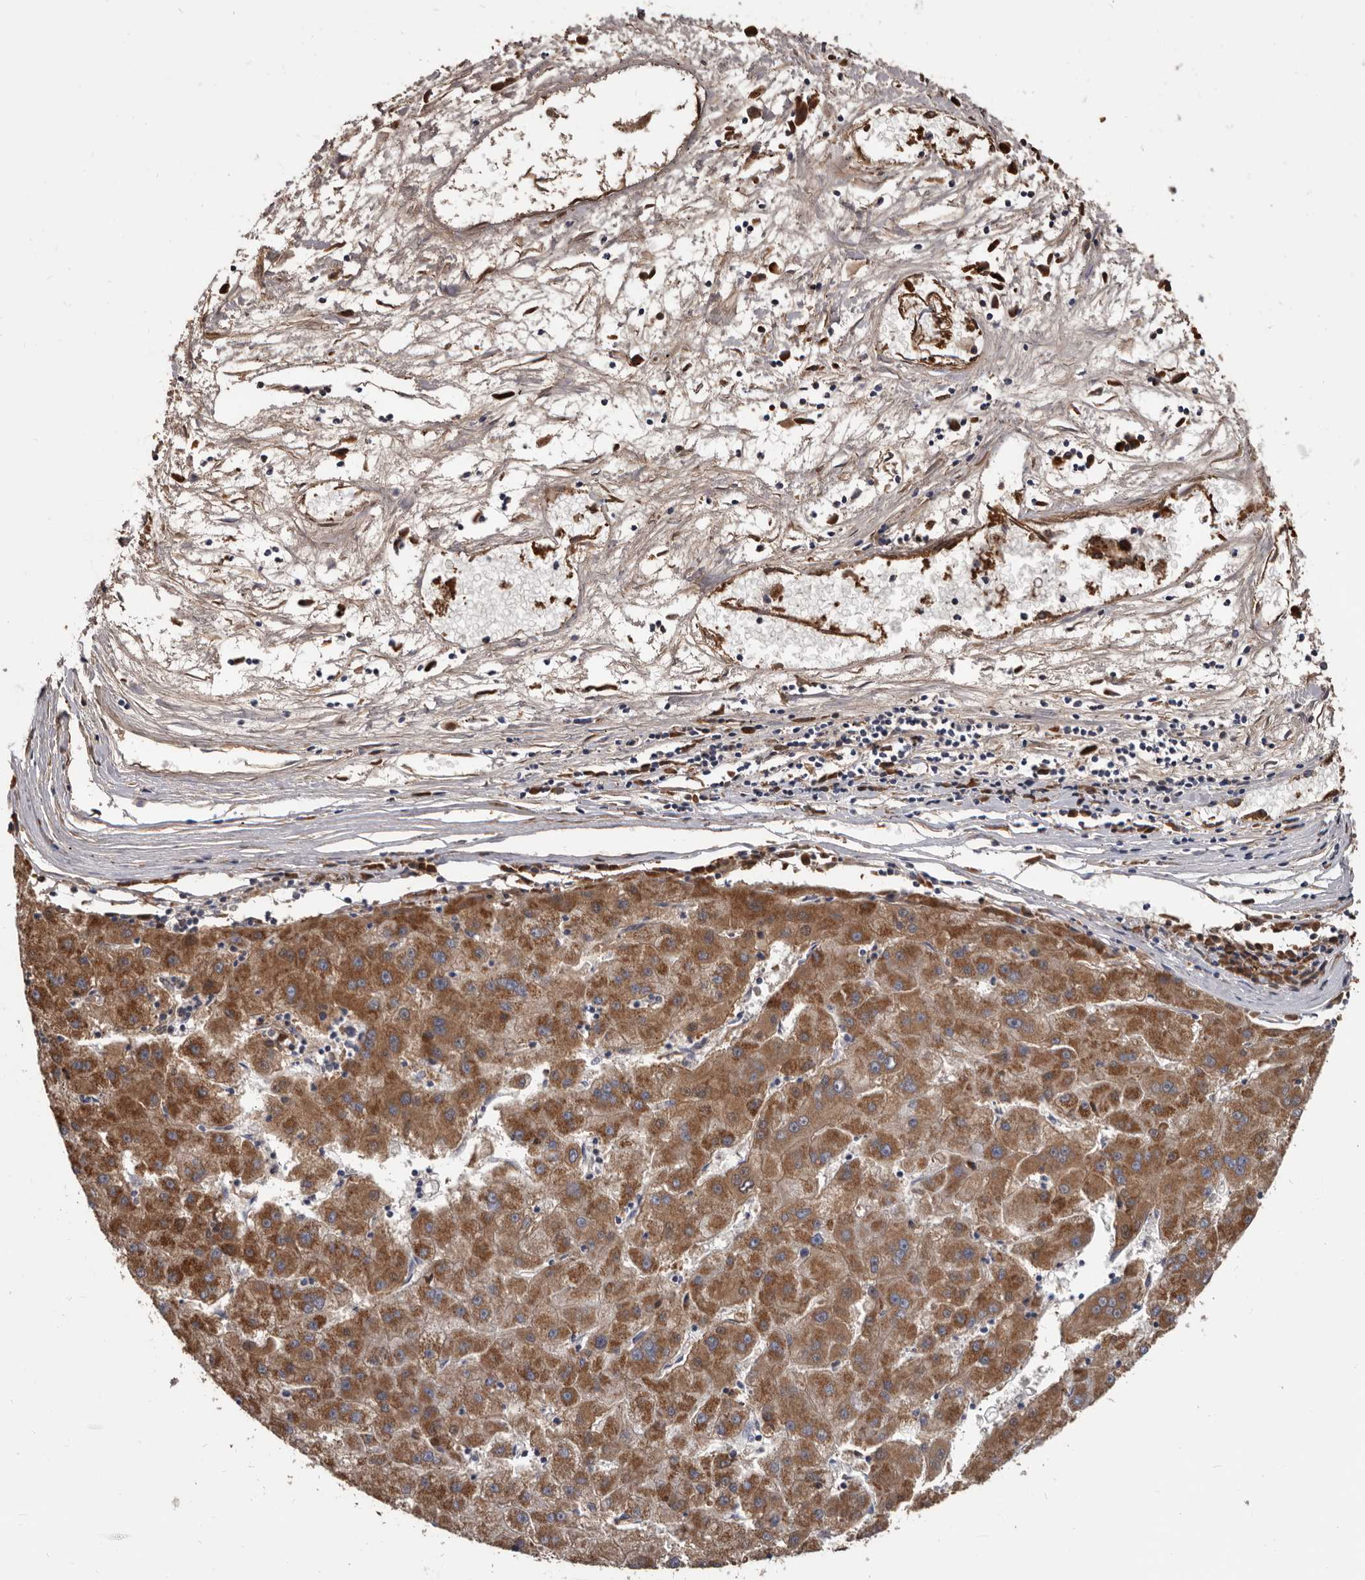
{"staining": {"intensity": "moderate", "quantity": ">75%", "location": "cytoplasmic/membranous"}, "tissue": "liver cancer", "cell_type": "Tumor cells", "image_type": "cancer", "snomed": [{"axis": "morphology", "description": "Carcinoma, Hepatocellular, NOS"}, {"axis": "topography", "description": "Liver"}], "caption": "Human liver hepatocellular carcinoma stained with a brown dye exhibits moderate cytoplasmic/membranous positive positivity in approximately >75% of tumor cells.", "gene": "ALDH5A1", "patient": {"sex": "male", "age": 72}}